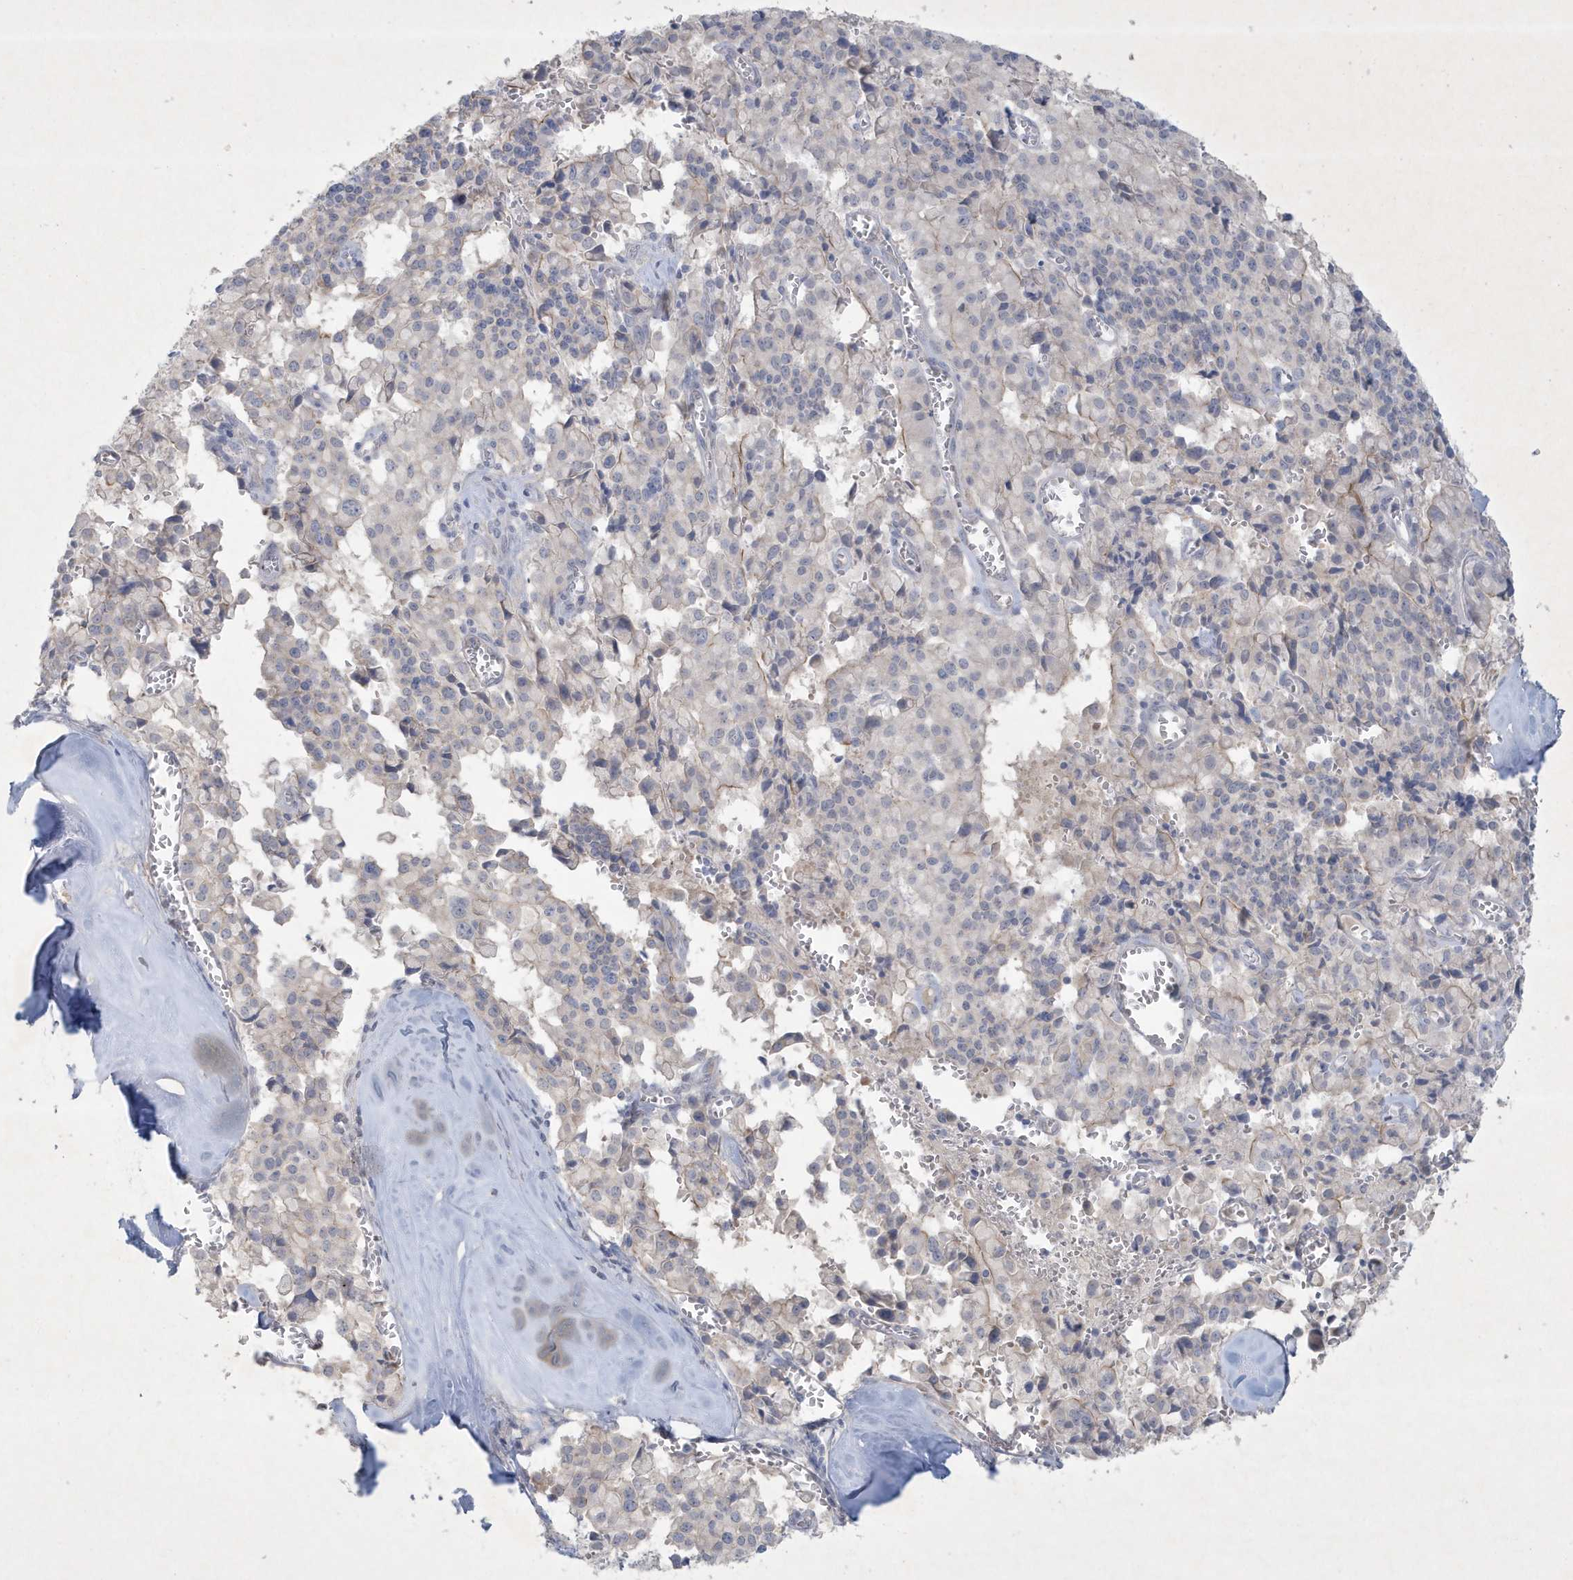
{"staining": {"intensity": "weak", "quantity": "<25%", "location": "cytoplasmic/membranous"}, "tissue": "pancreatic cancer", "cell_type": "Tumor cells", "image_type": "cancer", "snomed": [{"axis": "morphology", "description": "Adenocarcinoma, NOS"}, {"axis": "topography", "description": "Pancreas"}], "caption": "Micrograph shows no protein expression in tumor cells of adenocarcinoma (pancreatic) tissue.", "gene": "CCDC24", "patient": {"sex": "male", "age": 65}}